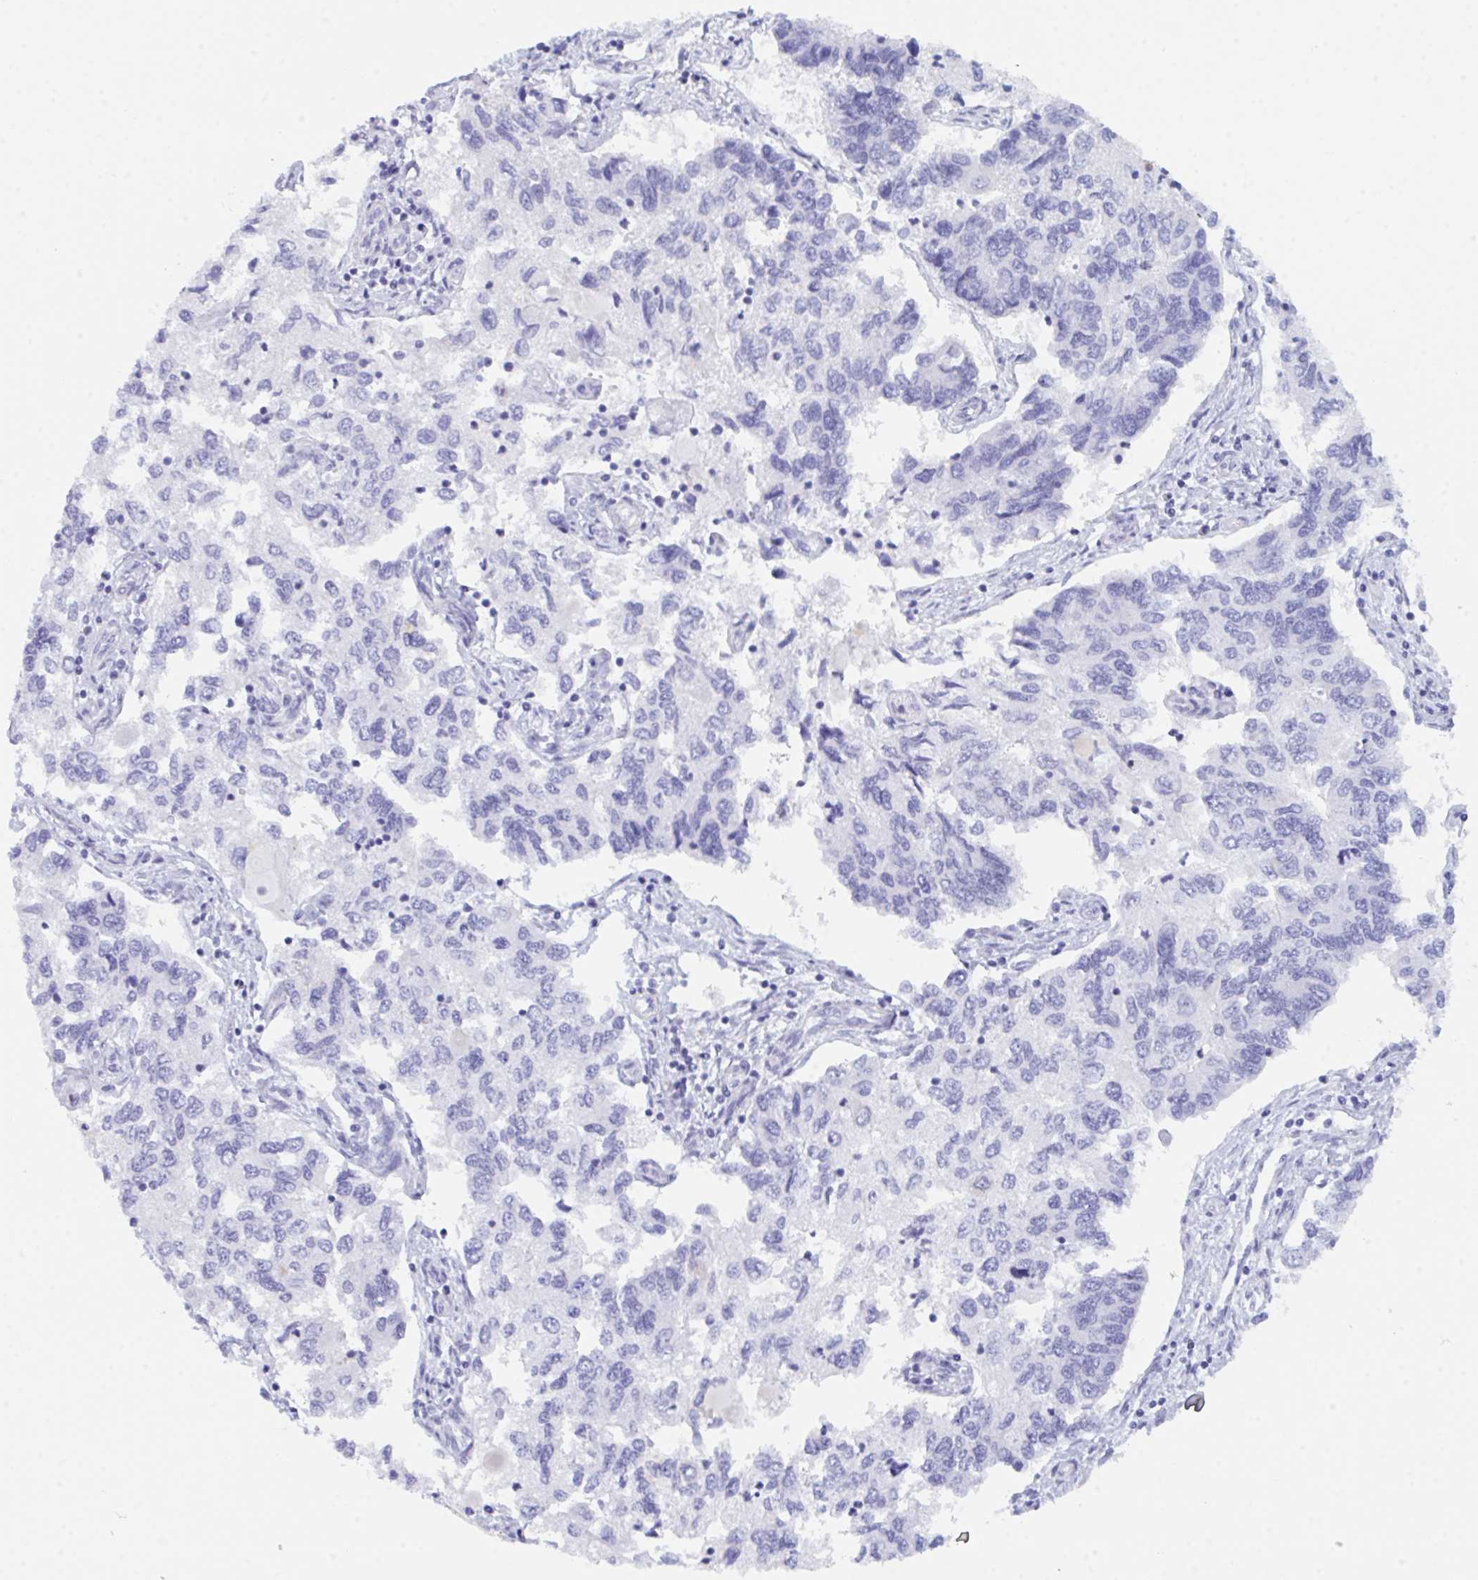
{"staining": {"intensity": "negative", "quantity": "none", "location": "none"}, "tissue": "endometrial cancer", "cell_type": "Tumor cells", "image_type": "cancer", "snomed": [{"axis": "morphology", "description": "Carcinoma, NOS"}, {"axis": "topography", "description": "Uterus"}], "caption": "This photomicrograph is of carcinoma (endometrial) stained with immunohistochemistry to label a protein in brown with the nuclei are counter-stained blue. There is no expression in tumor cells.", "gene": "CEP170B", "patient": {"sex": "female", "age": 76}}